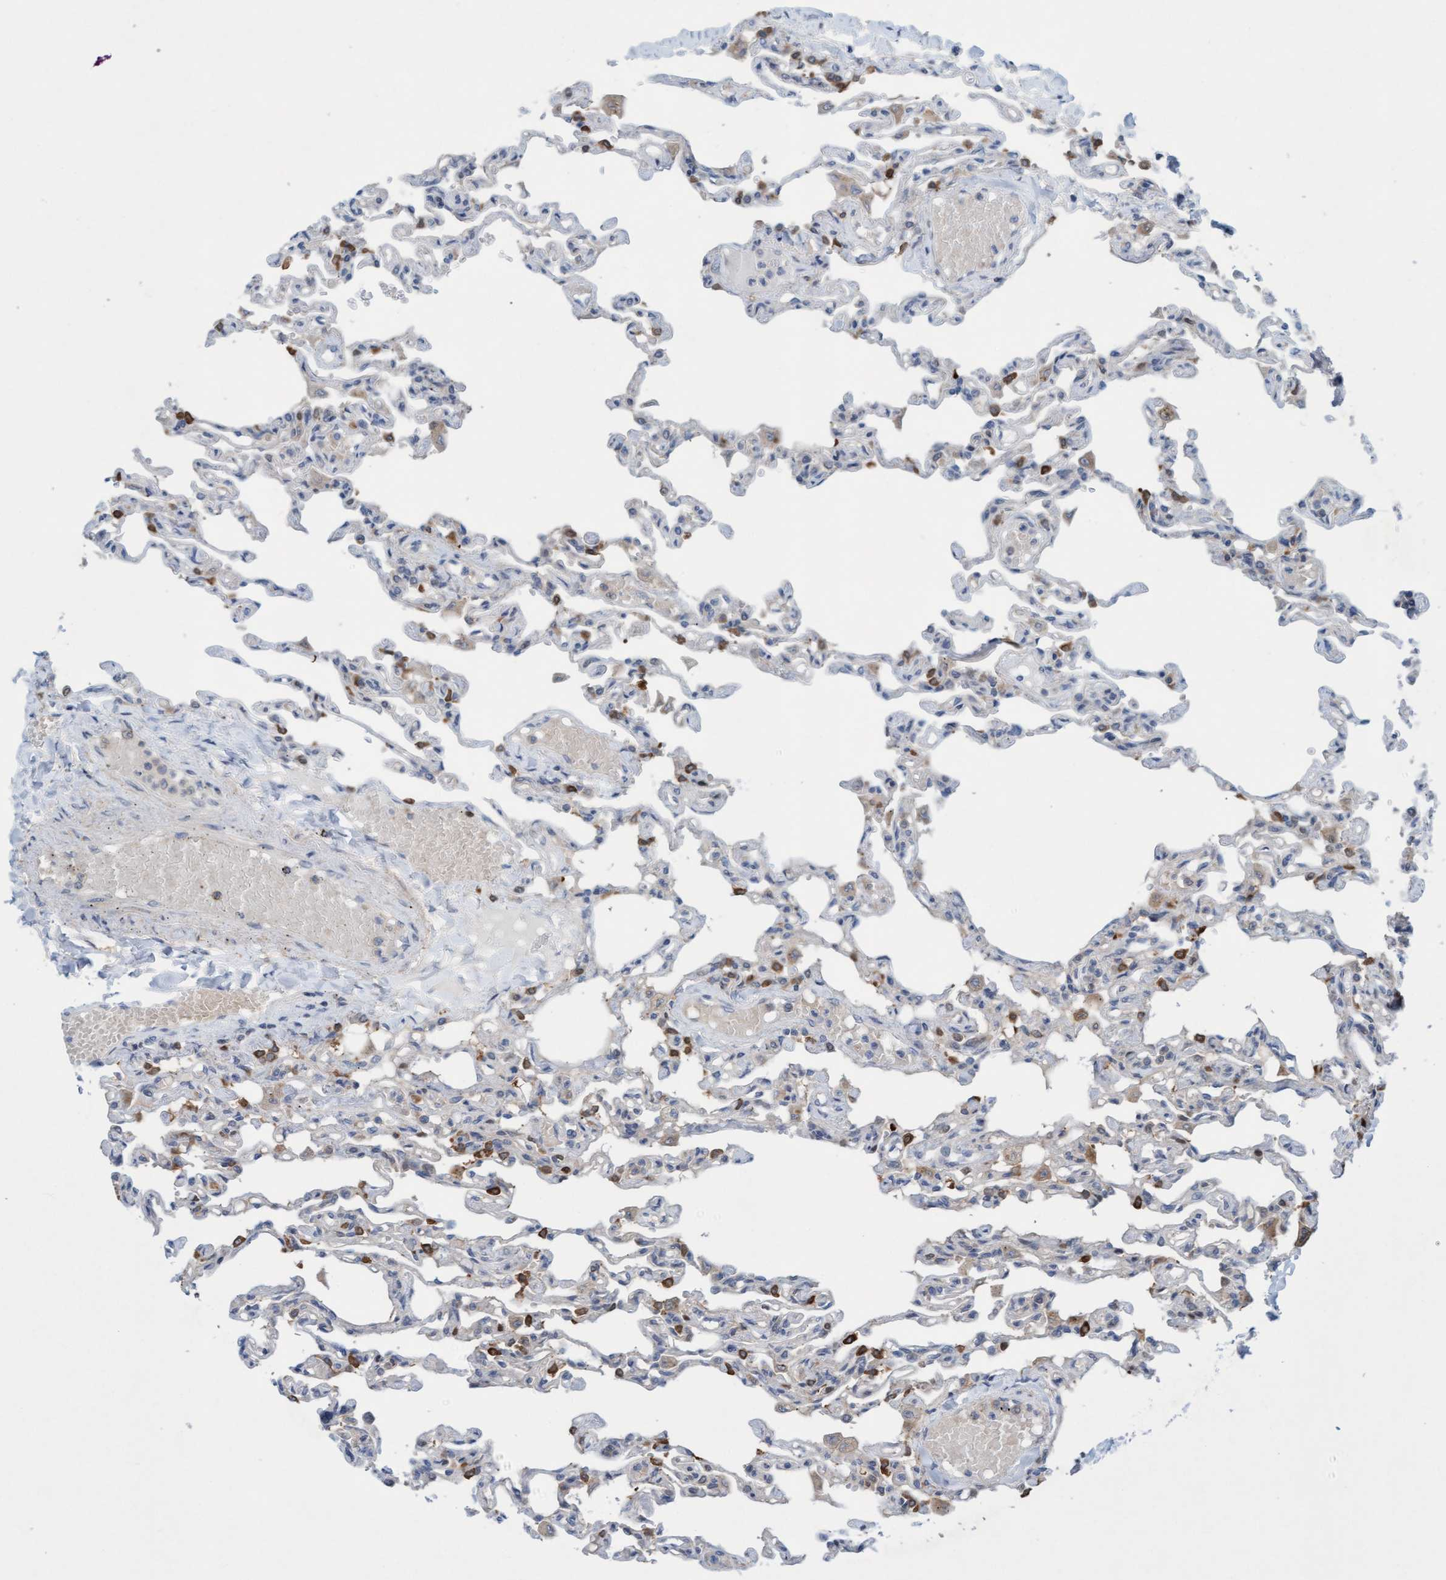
{"staining": {"intensity": "strong", "quantity": "25%-75%", "location": "cytoplasmic/membranous"}, "tissue": "lung", "cell_type": "Alveolar cells", "image_type": "normal", "snomed": [{"axis": "morphology", "description": "Normal tissue, NOS"}, {"axis": "topography", "description": "Lung"}], "caption": "Immunohistochemical staining of unremarkable lung demonstrates high levels of strong cytoplasmic/membranous staining in about 25%-75% of alveolar cells. Immunohistochemistry (ihc) stains the protein of interest in brown and the nuclei are stained blue.", "gene": "KLHL25", "patient": {"sex": "male", "age": 21}}